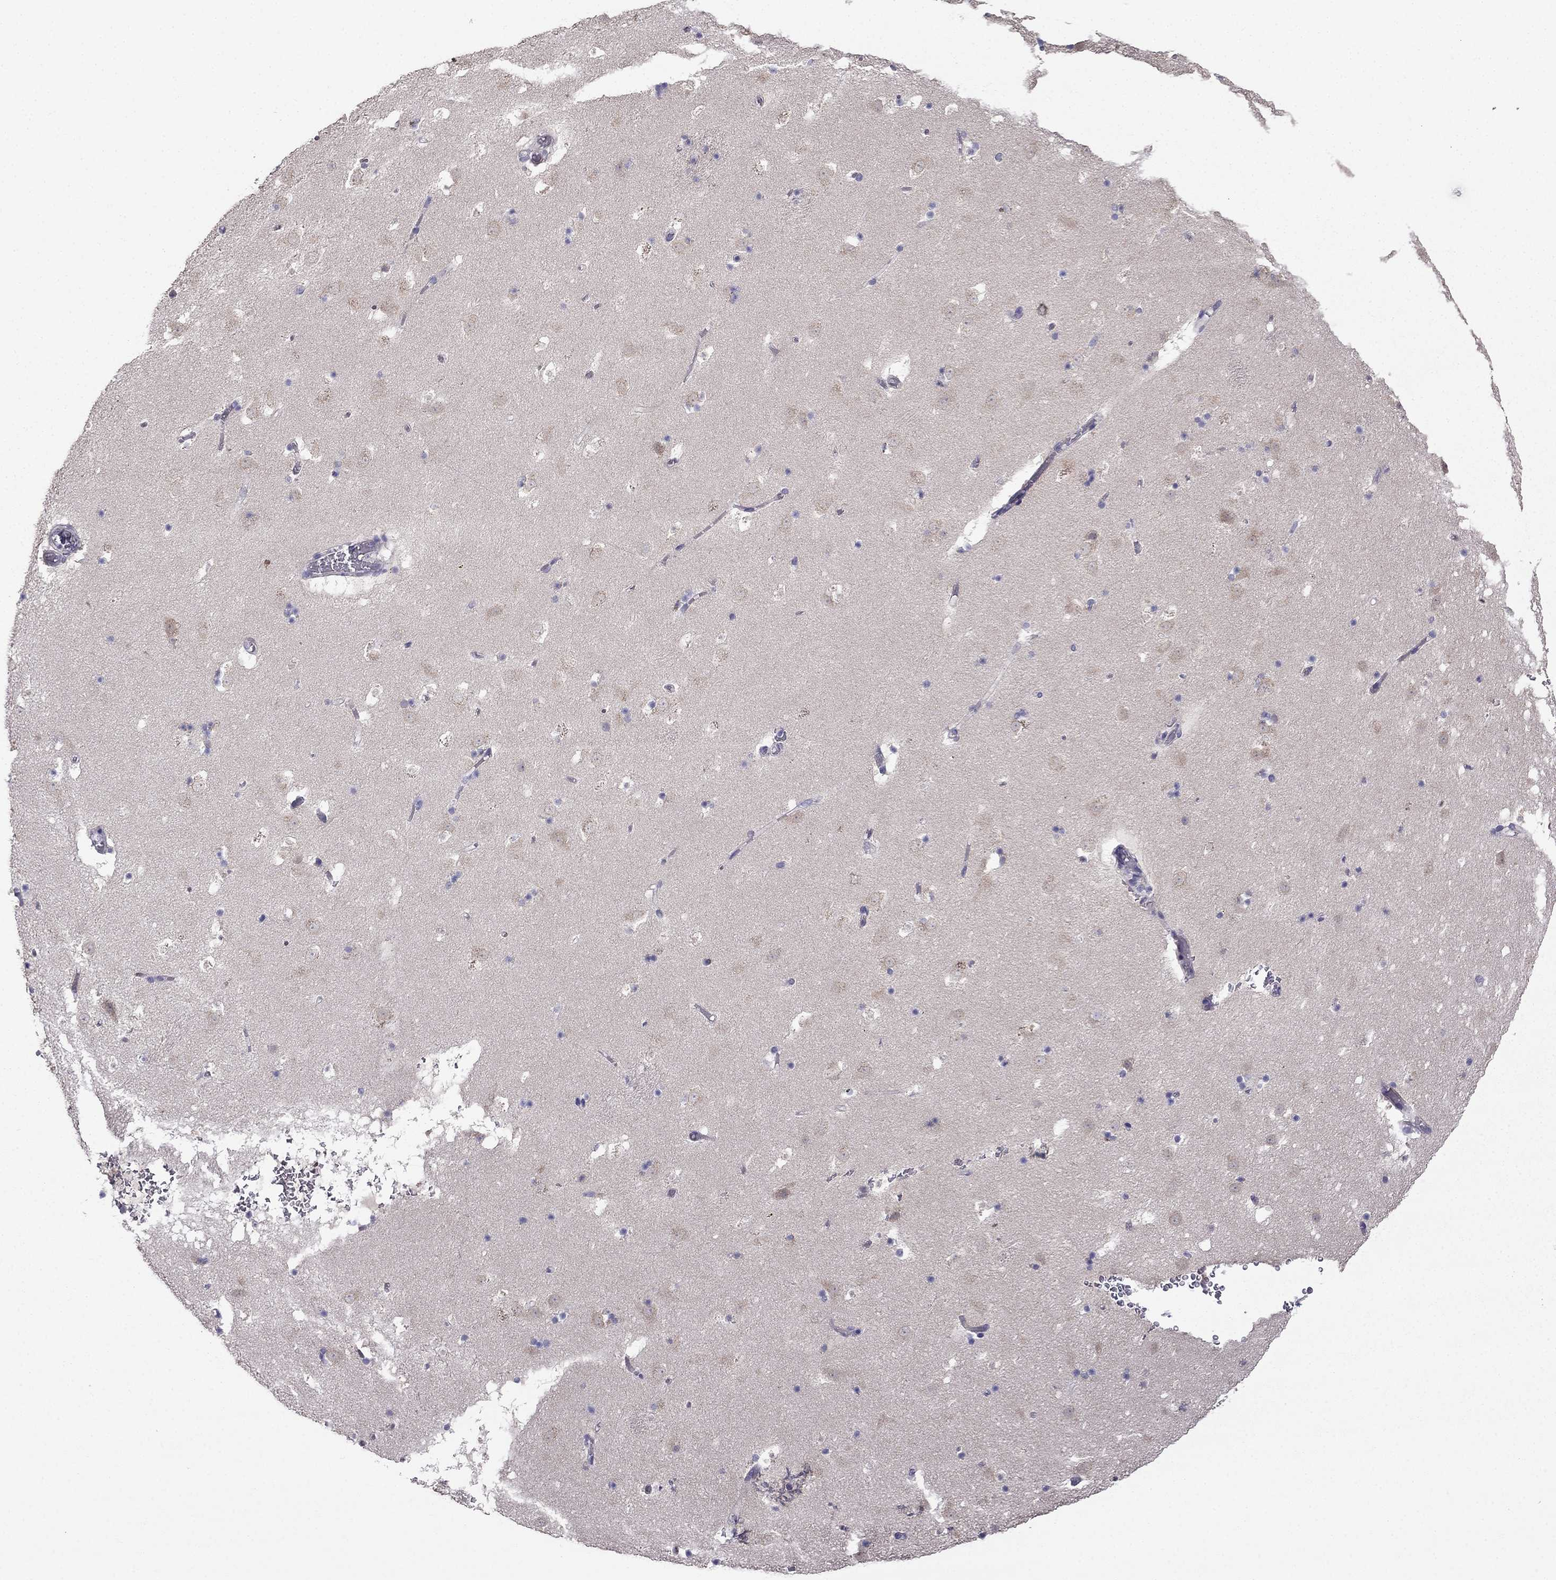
{"staining": {"intensity": "negative", "quantity": "none", "location": "none"}, "tissue": "caudate", "cell_type": "Glial cells", "image_type": "normal", "snomed": [{"axis": "morphology", "description": "Normal tissue, NOS"}, {"axis": "topography", "description": "Lateral ventricle wall"}], "caption": "Immunohistochemical staining of normal caudate displays no significant staining in glial cells.", "gene": "SCNN1D", "patient": {"sex": "female", "age": 42}}